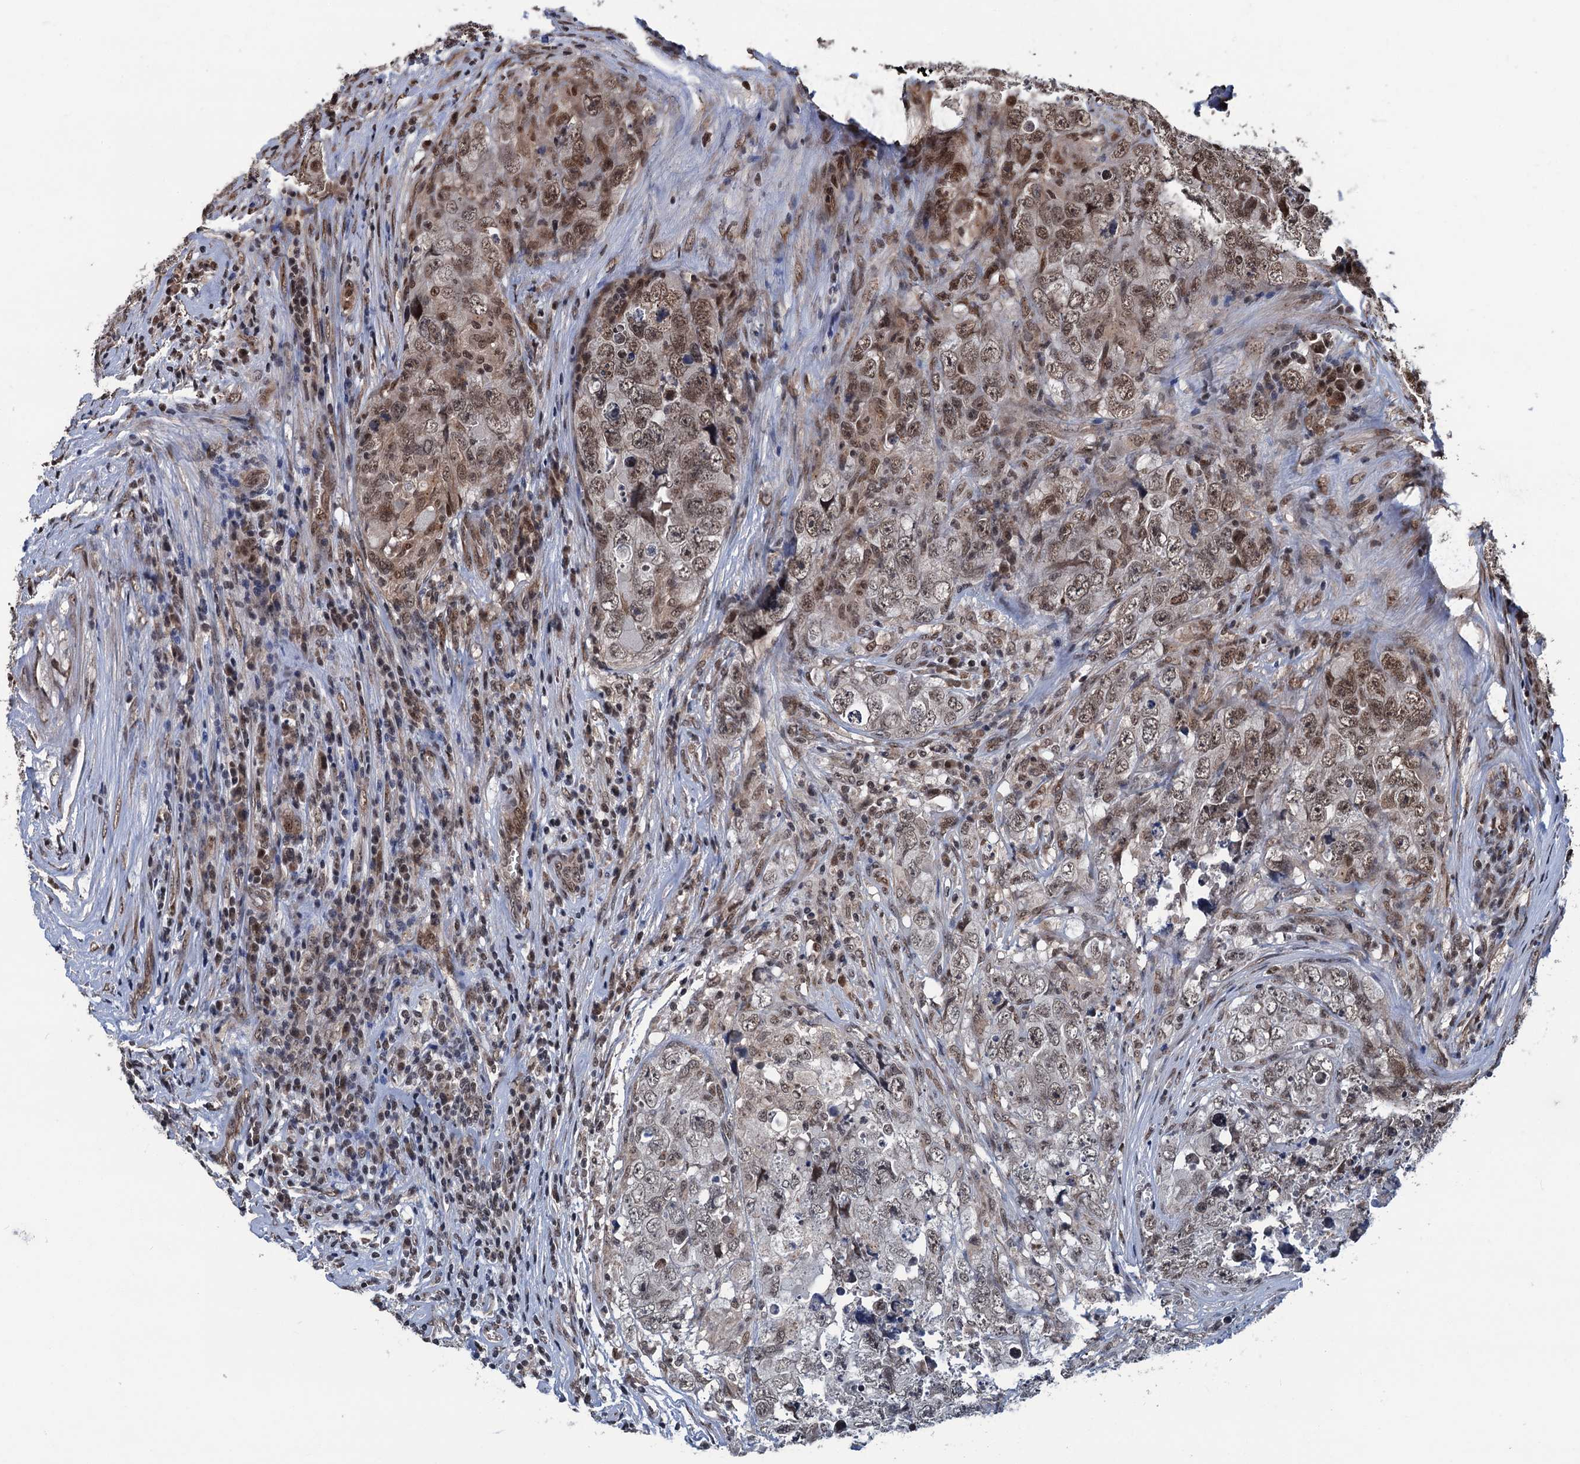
{"staining": {"intensity": "moderate", "quantity": "25%-75%", "location": "nuclear"}, "tissue": "testis cancer", "cell_type": "Tumor cells", "image_type": "cancer", "snomed": [{"axis": "morphology", "description": "Seminoma, NOS"}, {"axis": "morphology", "description": "Carcinoma, Embryonal, NOS"}, {"axis": "topography", "description": "Testis"}], "caption": "A brown stain labels moderate nuclear positivity of a protein in seminoma (testis) tumor cells. The protein is stained brown, and the nuclei are stained in blue (DAB IHC with brightfield microscopy, high magnification).", "gene": "RASSF4", "patient": {"sex": "male", "age": 43}}